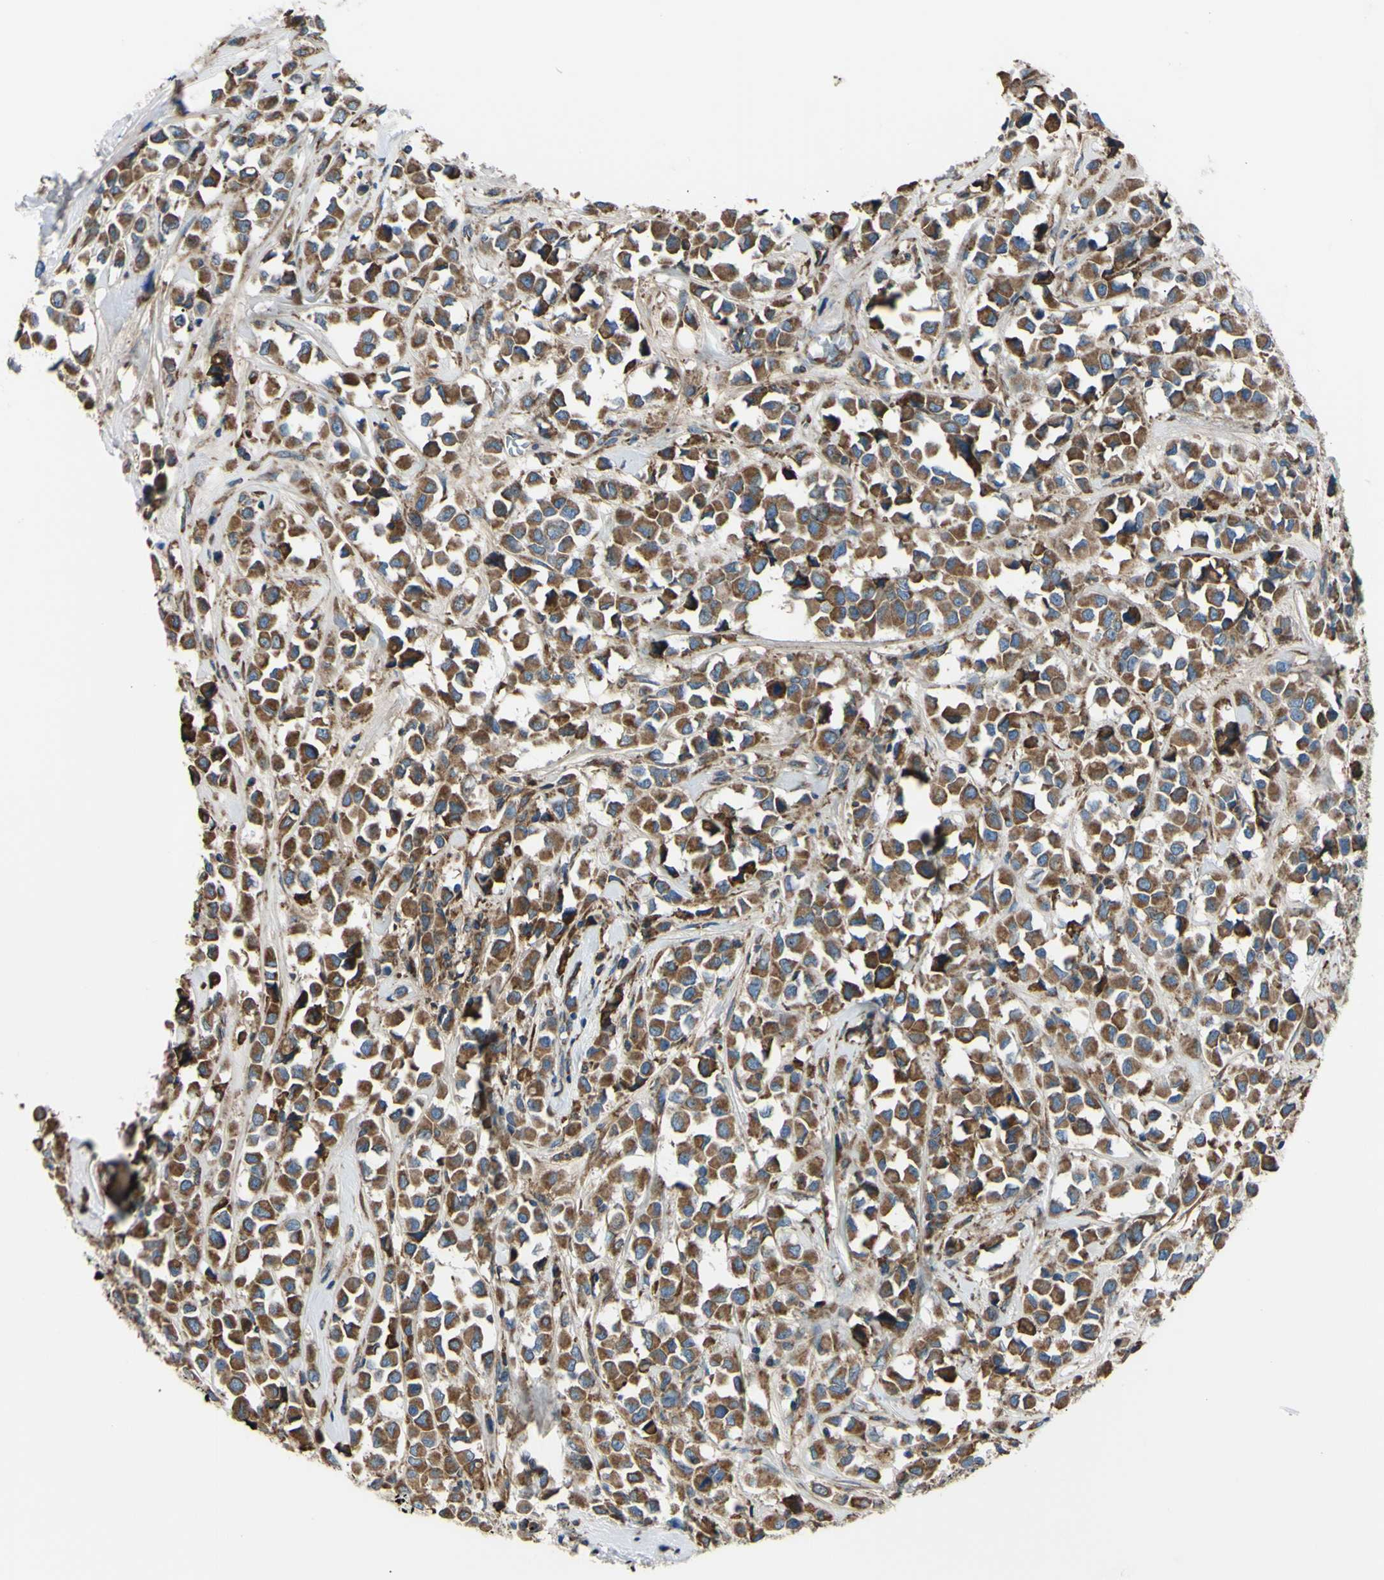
{"staining": {"intensity": "strong", "quantity": ">75%", "location": "cytoplasmic/membranous"}, "tissue": "breast cancer", "cell_type": "Tumor cells", "image_type": "cancer", "snomed": [{"axis": "morphology", "description": "Duct carcinoma"}, {"axis": "topography", "description": "Breast"}], "caption": "DAB immunohistochemical staining of human breast invasive ductal carcinoma exhibits strong cytoplasmic/membranous protein expression in about >75% of tumor cells.", "gene": "BMF", "patient": {"sex": "female", "age": 61}}